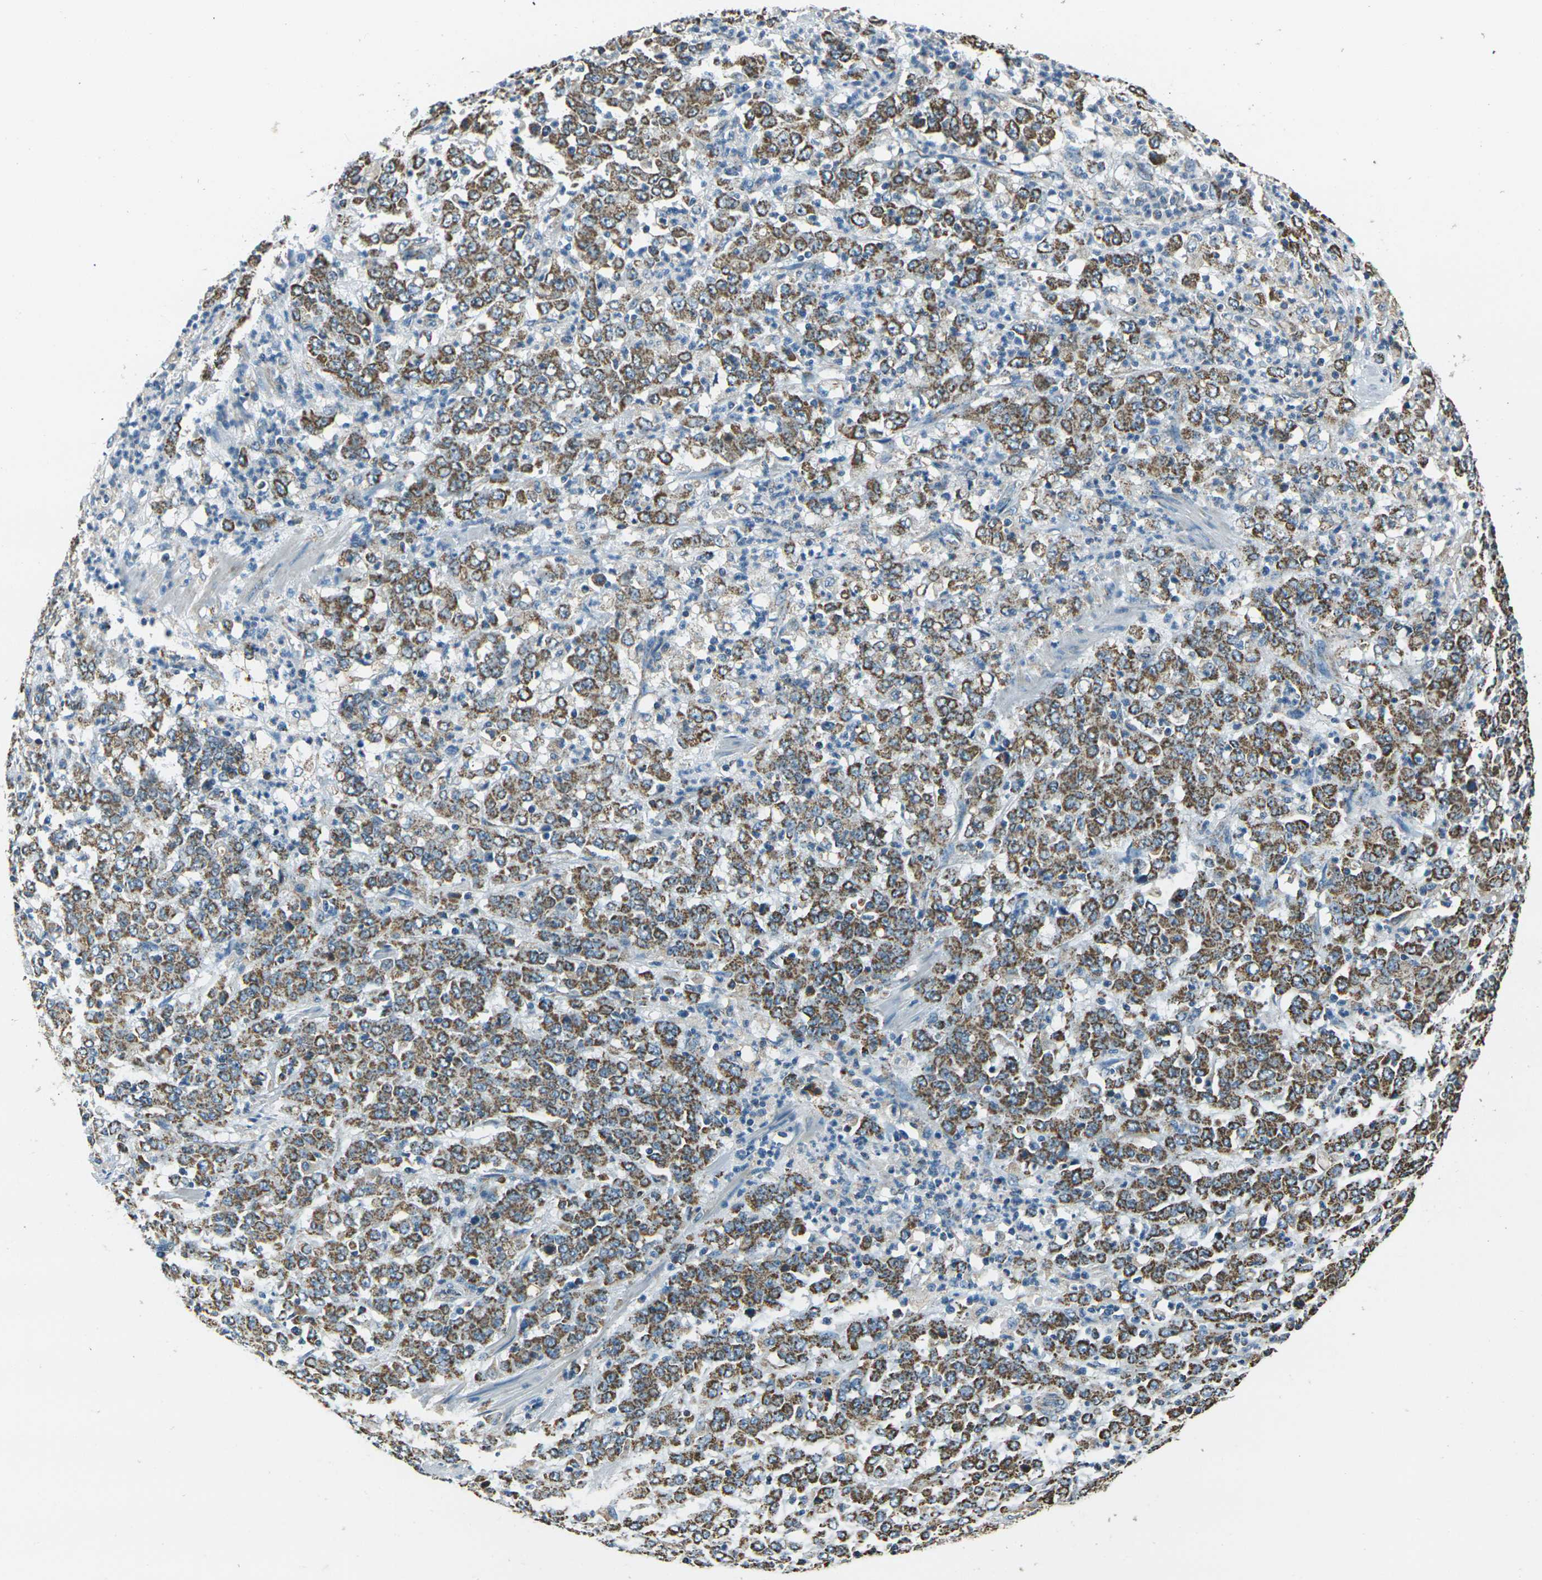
{"staining": {"intensity": "moderate", "quantity": ">75%", "location": "cytoplasmic/membranous"}, "tissue": "stomach cancer", "cell_type": "Tumor cells", "image_type": "cancer", "snomed": [{"axis": "morphology", "description": "Adenocarcinoma, NOS"}, {"axis": "topography", "description": "Stomach, lower"}], "caption": "Immunohistochemistry histopathology image of neoplastic tissue: human stomach adenocarcinoma stained using immunohistochemistry displays medium levels of moderate protein expression localized specifically in the cytoplasmic/membranous of tumor cells, appearing as a cytoplasmic/membranous brown color.", "gene": "IRF3", "patient": {"sex": "female", "age": 71}}